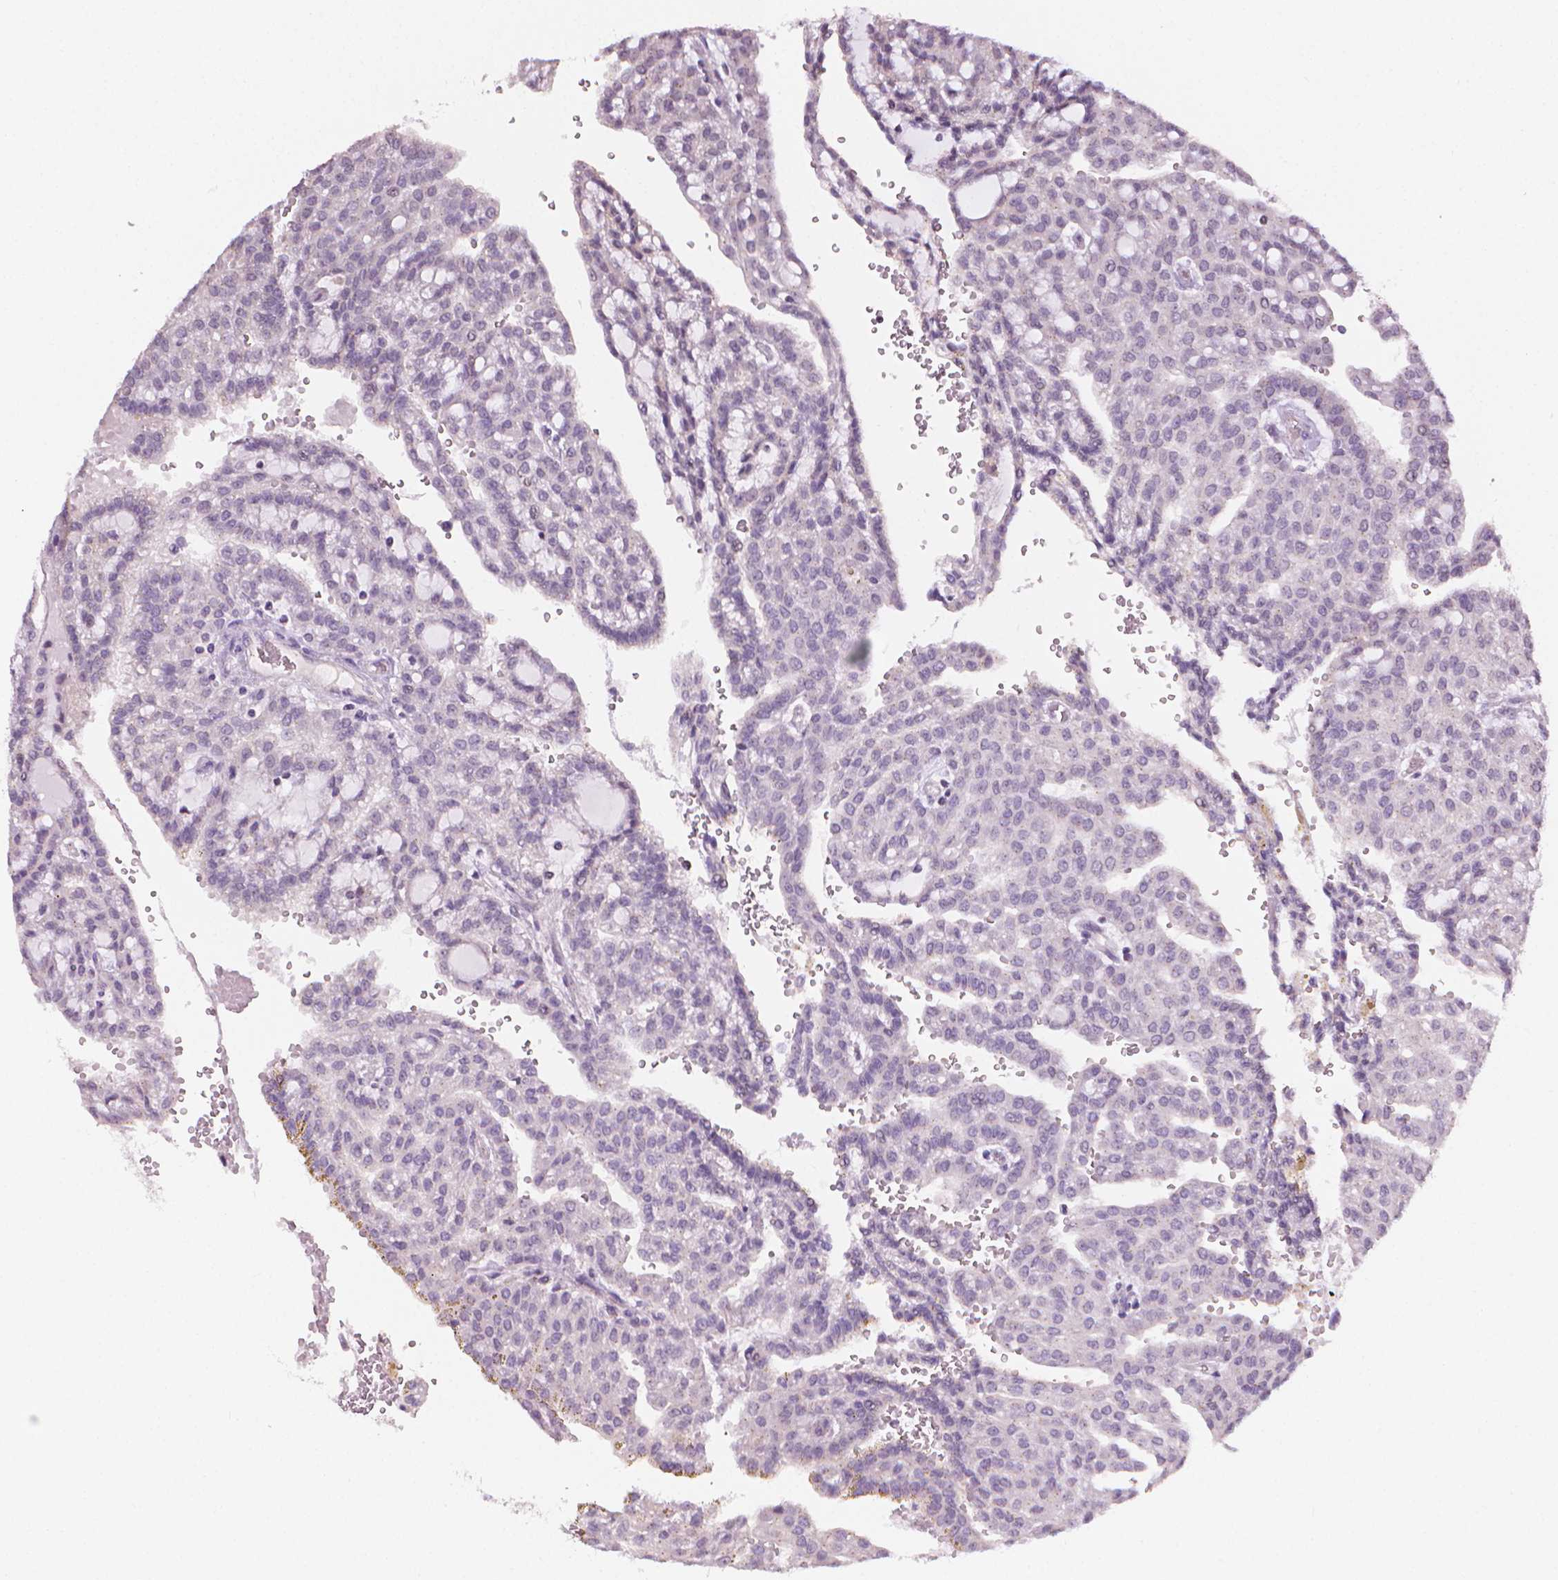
{"staining": {"intensity": "negative", "quantity": "none", "location": "none"}, "tissue": "renal cancer", "cell_type": "Tumor cells", "image_type": "cancer", "snomed": [{"axis": "morphology", "description": "Adenocarcinoma, NOS"}, {"axis": "topography", "description": "Kidney"}], "caption": "This is an immunohistochemistry micrograph of human renal cancer (adenocarcinoma). There is no positivity in tumor cells.", "gene": "NCAN", "patient": {"sex": "male", "age": 63}}